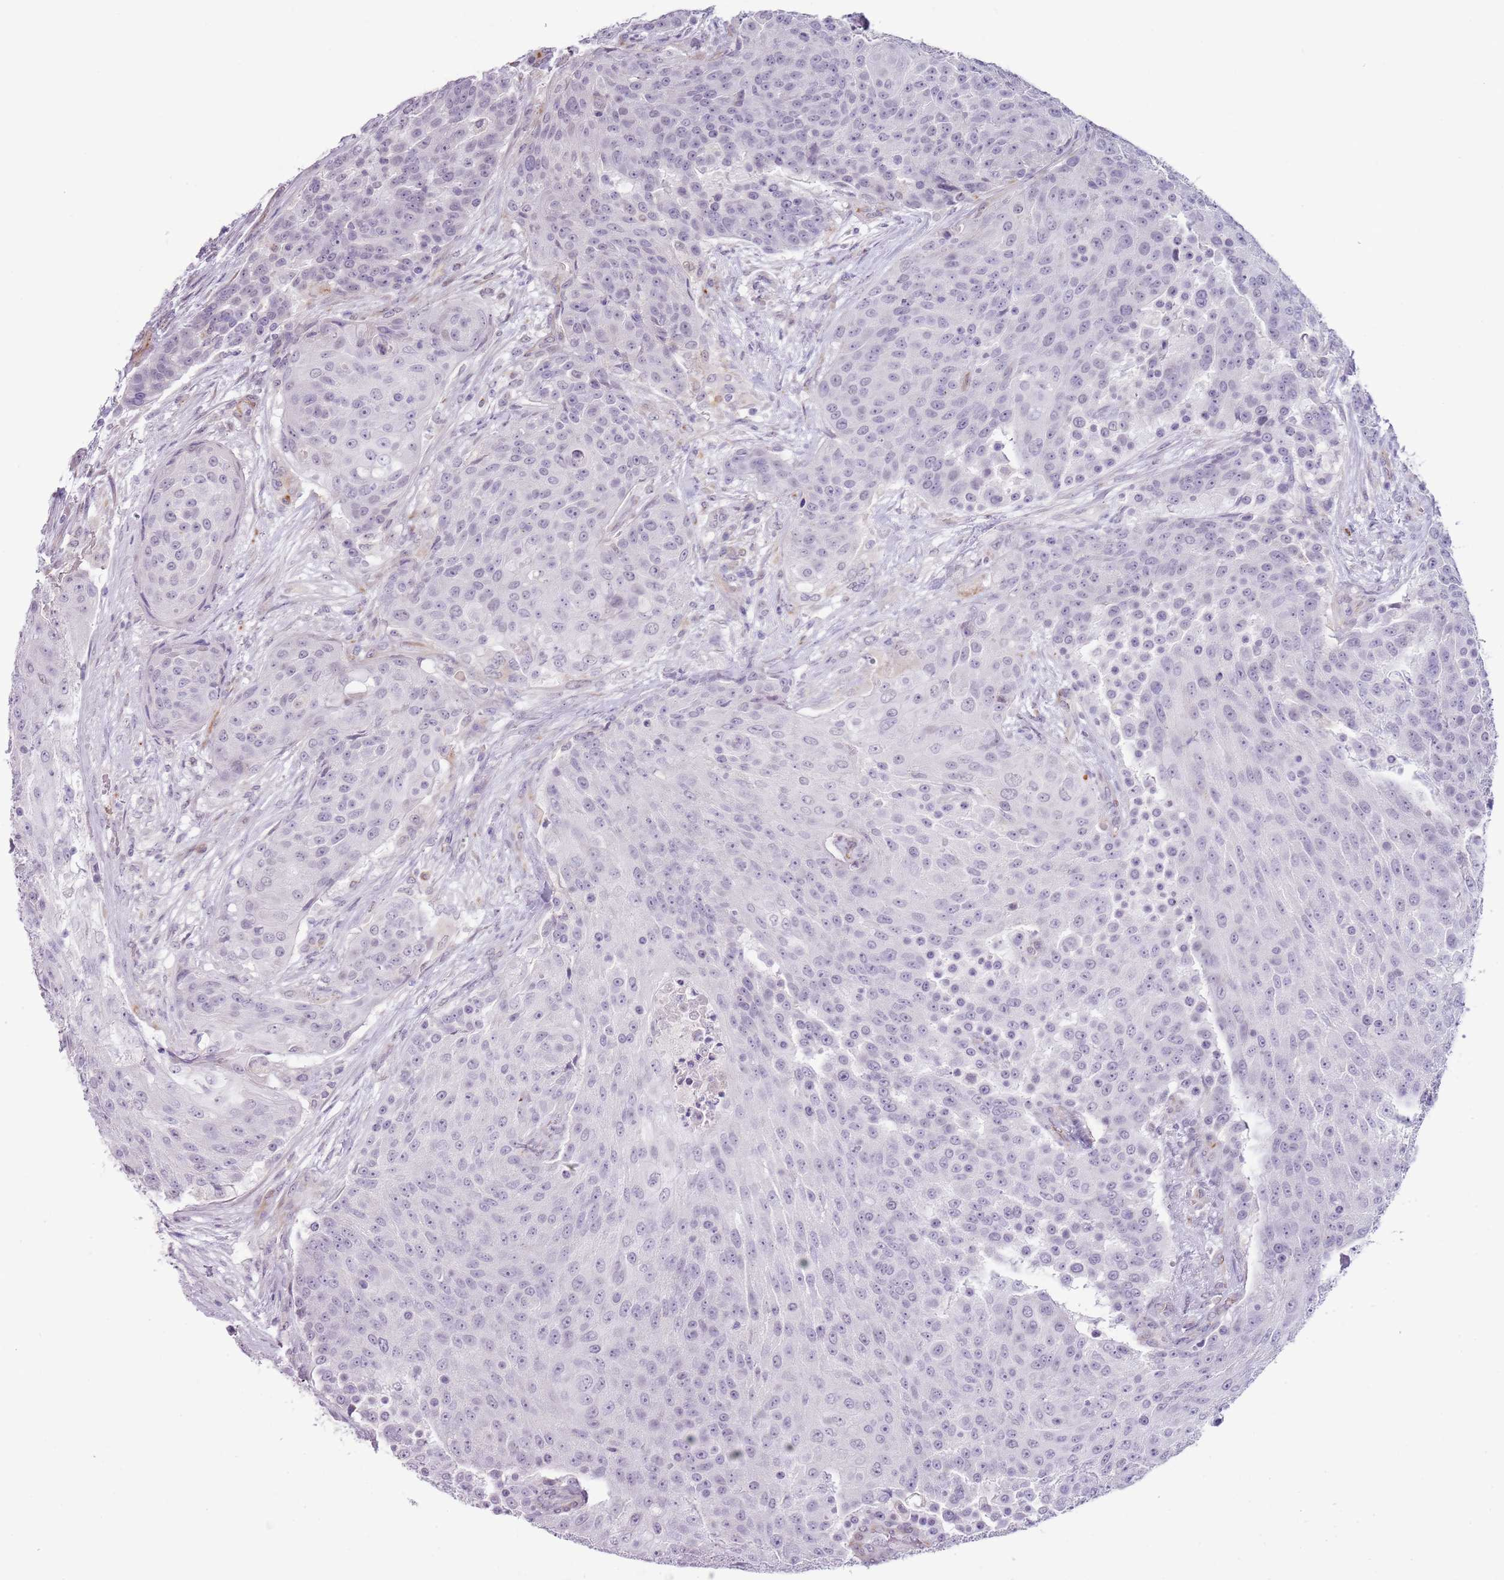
{"staining": {"intensity": "negative", "quantity": "none", "location": "none"}, "tissue": "urothelial cancer", "cell_type": "Tumor cells", "image_type": "cancer", "snomed": [{"axis": "morphology", "description": "Urothelial carcinoma, High grade"}, {"axis": "topography", "description": "Urinary bladder"}], "caption": "Urothelial cancer was stained to show a protein in brown. There is no significant expression in tumor cells.", "gene": "NBPF3", "patient": {"sex": "female", "age": 63}}